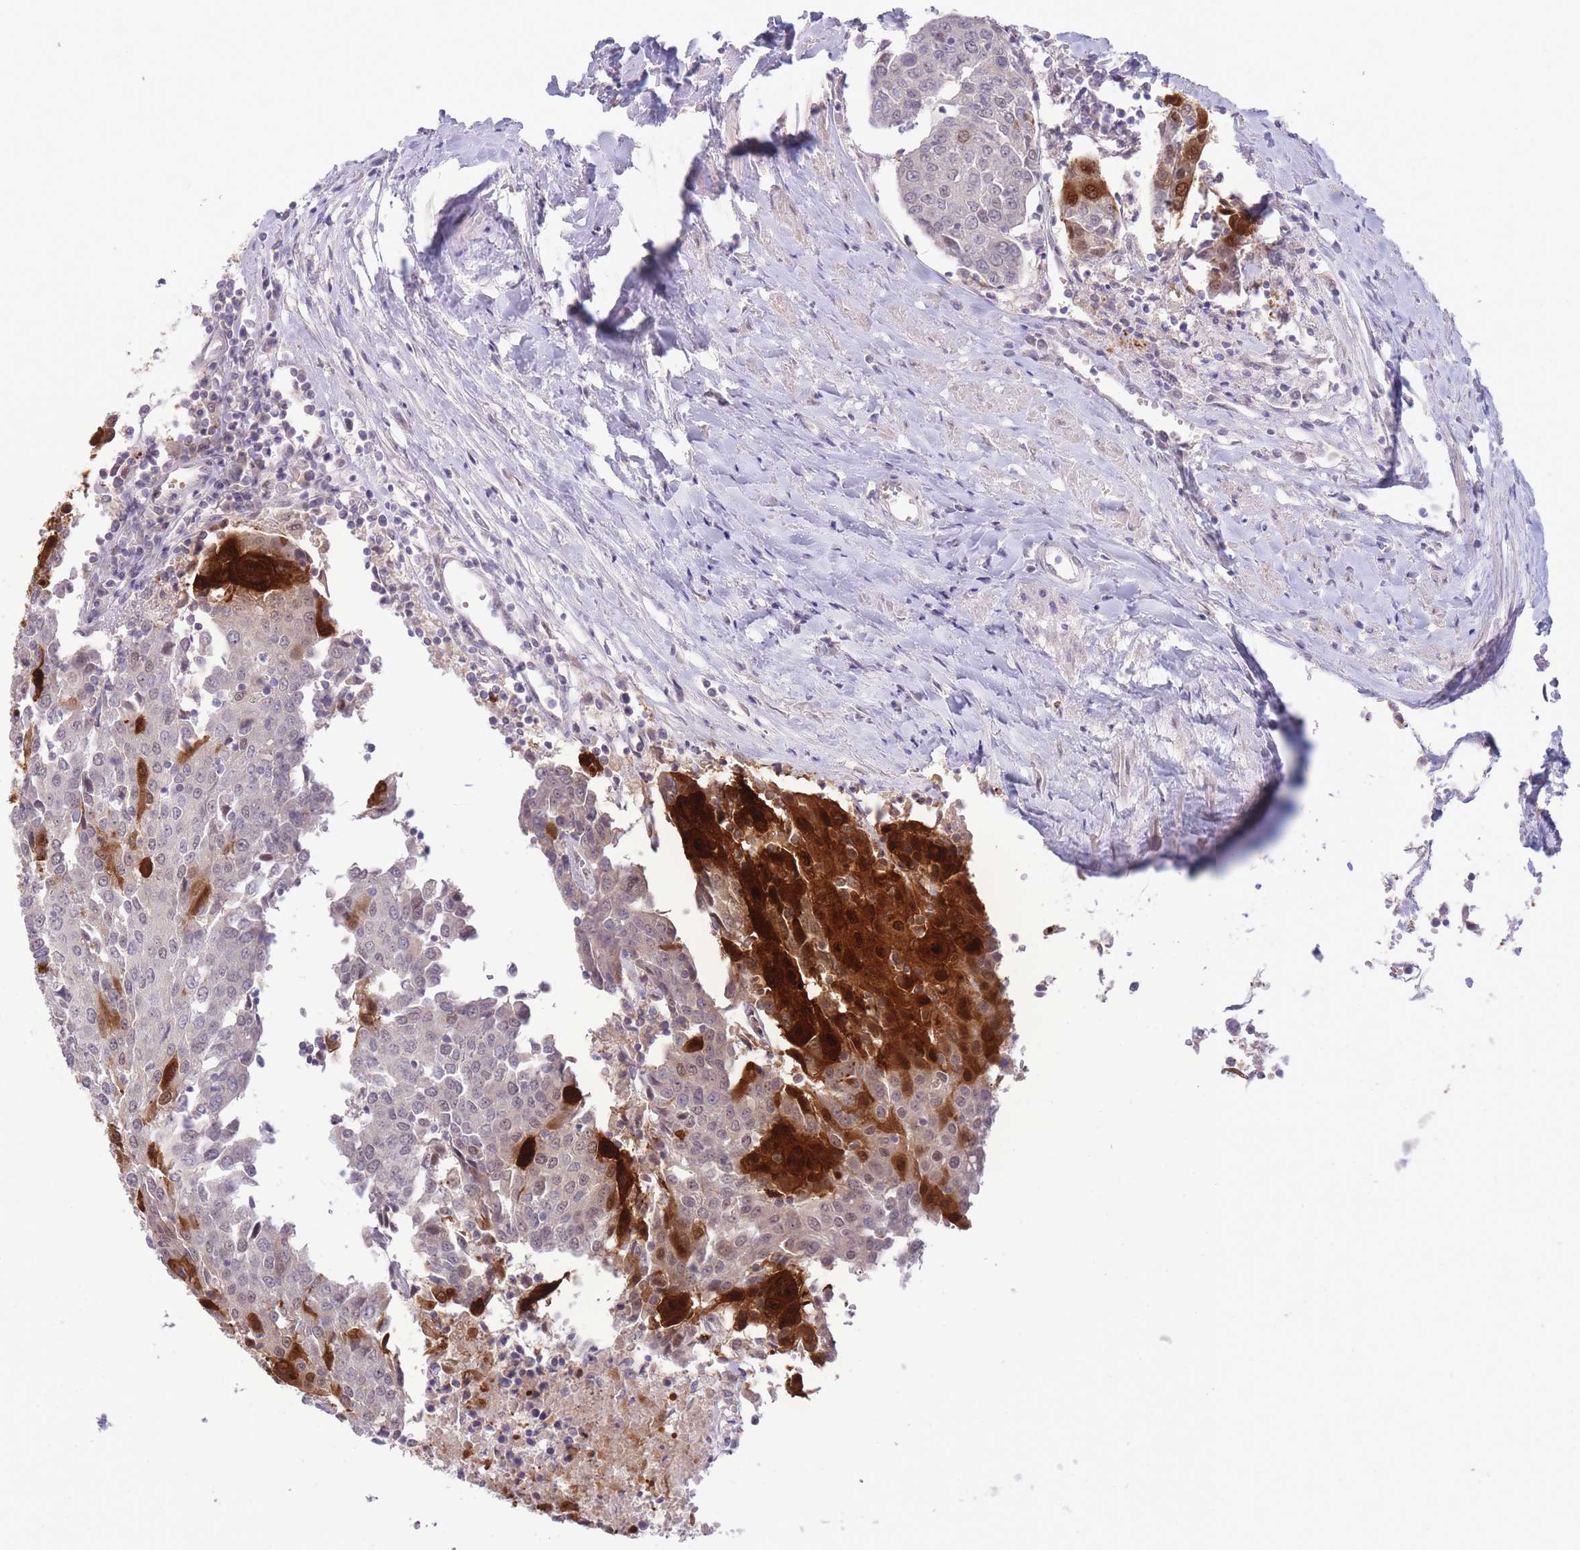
{"staining": {"intensity": "strong", "quantity": "25%-75%", "location": "cytoplasmic/membranous,nuclear"}, "tissue": "urothelial cancer", "cell_type": "Tumor cells", "image_type": "cancer", "snomed": [{"axis": "morphology", "description": "Urothelial carcinoma, High grade"}, {"axis": "topography", "description": "Urinary bladder"}], "caption": "High-power microscopy captured an immunohistochemistry (IHC) micrograph of high-grade urothelial carcinoma, revealing strong cytoplasmic/membranous and nuclear staining in approximately 25%-75% of tumor cells.", "gene": "FBXO46", "patient": {"sex": "female", "age": 85}}